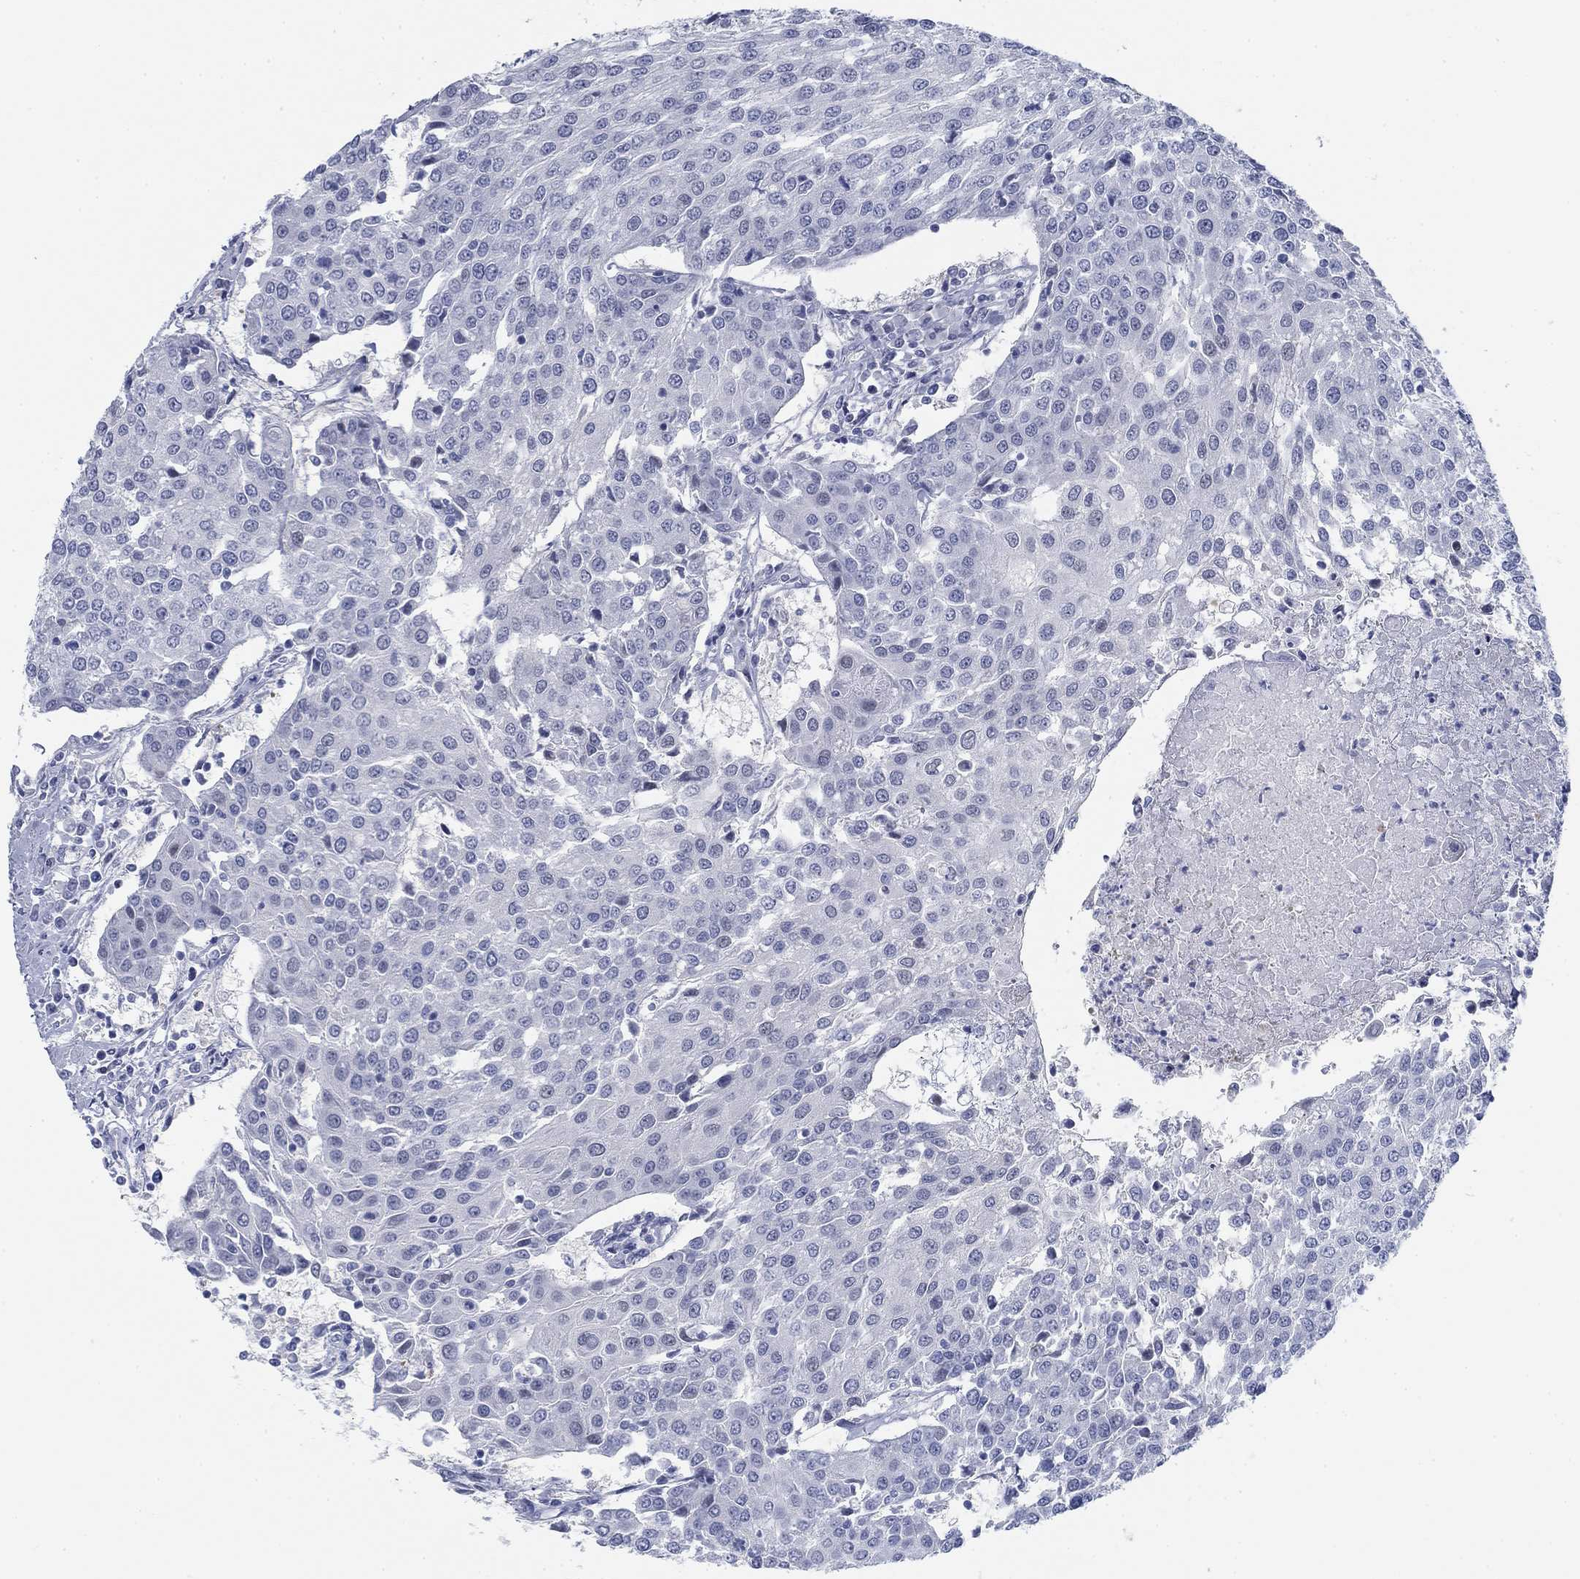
{"staining": {"intensity": "negative", "quantity": "none", "location": "none"}, "tissue": "urothelial cancer", "cell_type": "Tumor cells", "image_type": "cancer", "snomed": [{"axis": "morphology", "description": "Urothelial carcinoma, High grade"}, {"axis": "topography", "description": "Urinary bladder"}], "caption": "This is an IHC image of urothelial cancer. There is no expression in tumor cells.", "gene": "DNAL1", "patient": {"sex": "female", "age": 85}}